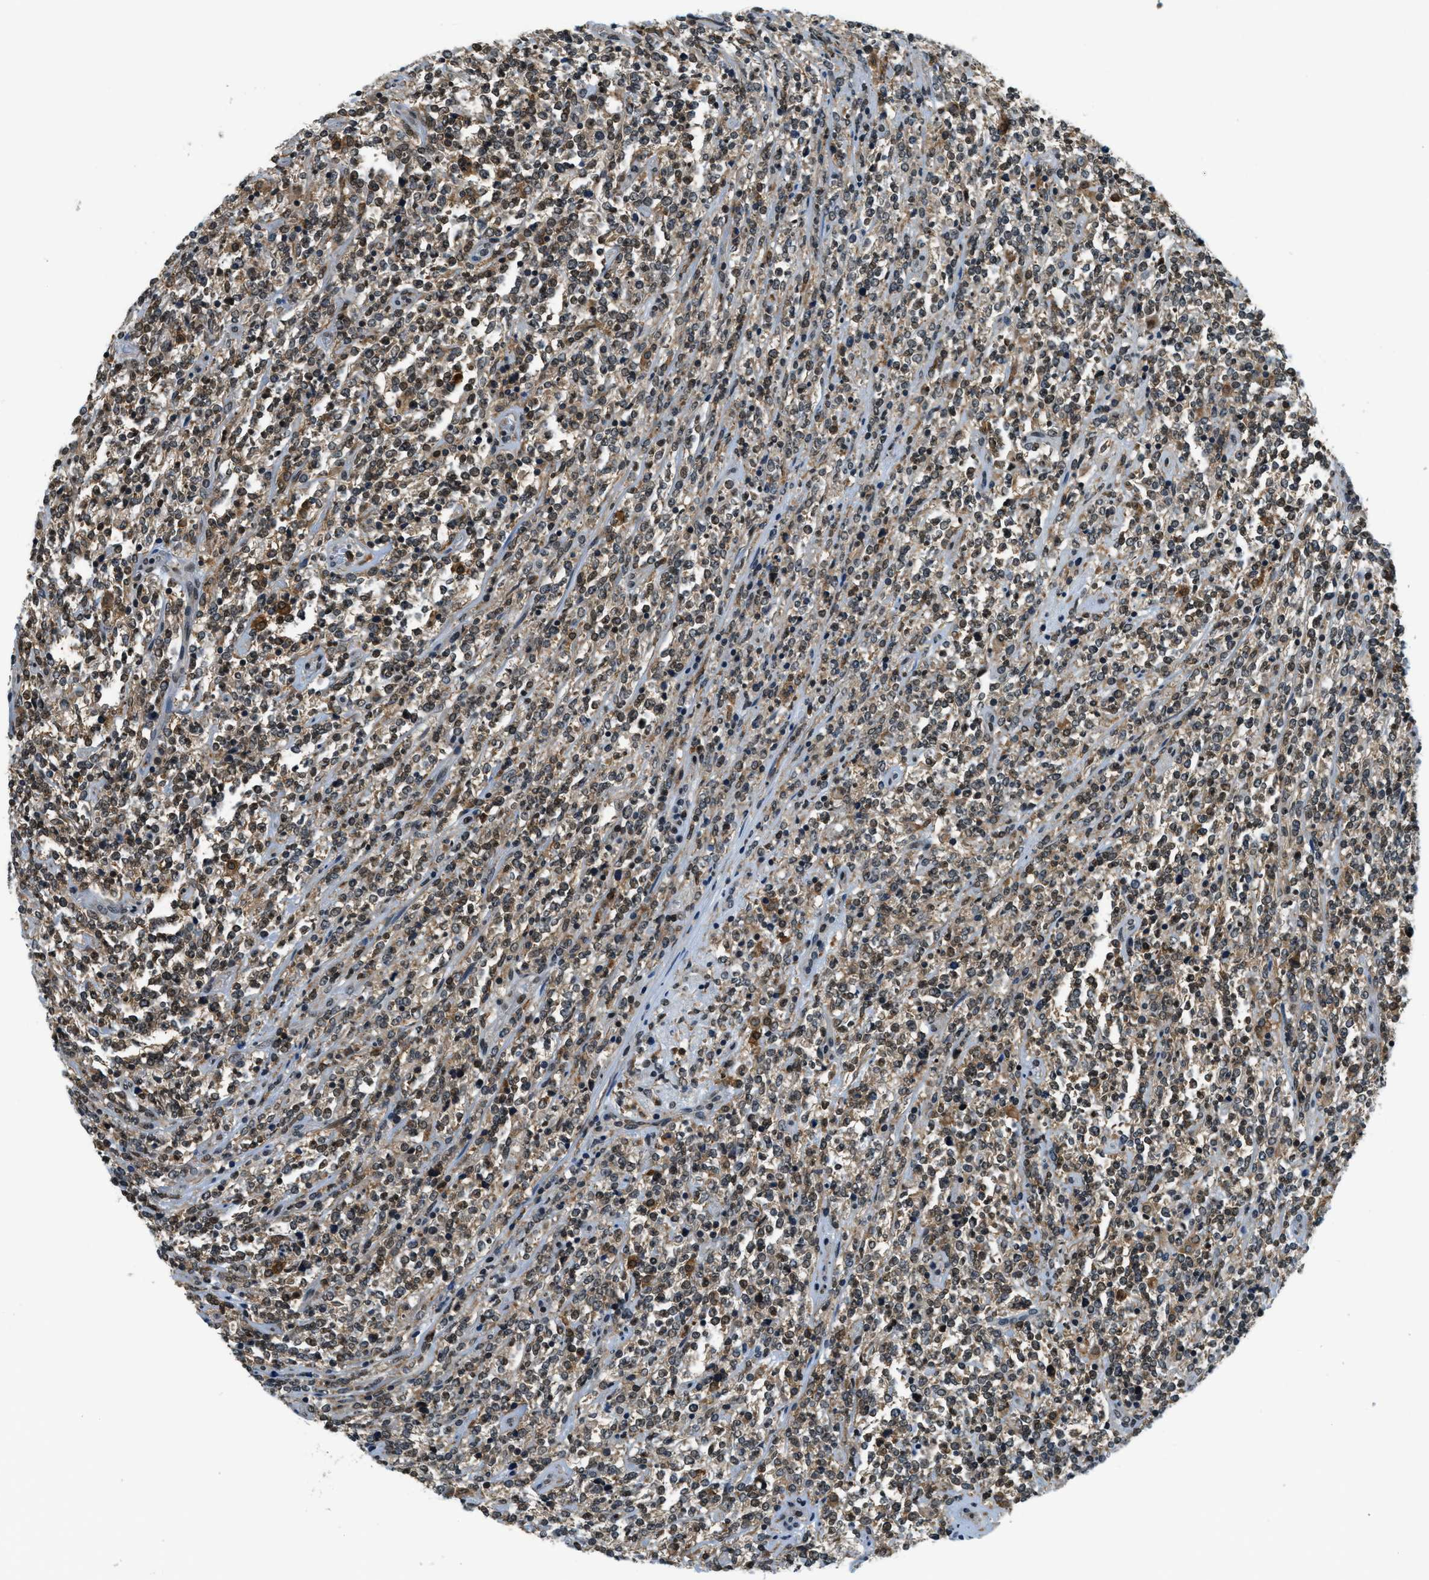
{"staining": {"intensity": "moderate", "quantity": "<25%", "location": "cytoplasmic/membranous"}, "tissue": "lymphoma", "cell_type": "Tumor cells", "image_type": "cancer", "snomed": [{"axis": "morphology", "description": "Malignant lymphoma, non-Hodgkin's type, High grade"}, {"axis": "topography", "description": "Soft tissue"}], "caption": "A micrograph showing moderate cytoplasmic/membranous staining in approximately <25% of tumor cells in high-grade malignant lymphoma, non-Hodgkin's type, as visualized by brown immunohistochemical staining.", "gene": "RAB11FIP1", "patient": {"sex": "male", "age": 18}}